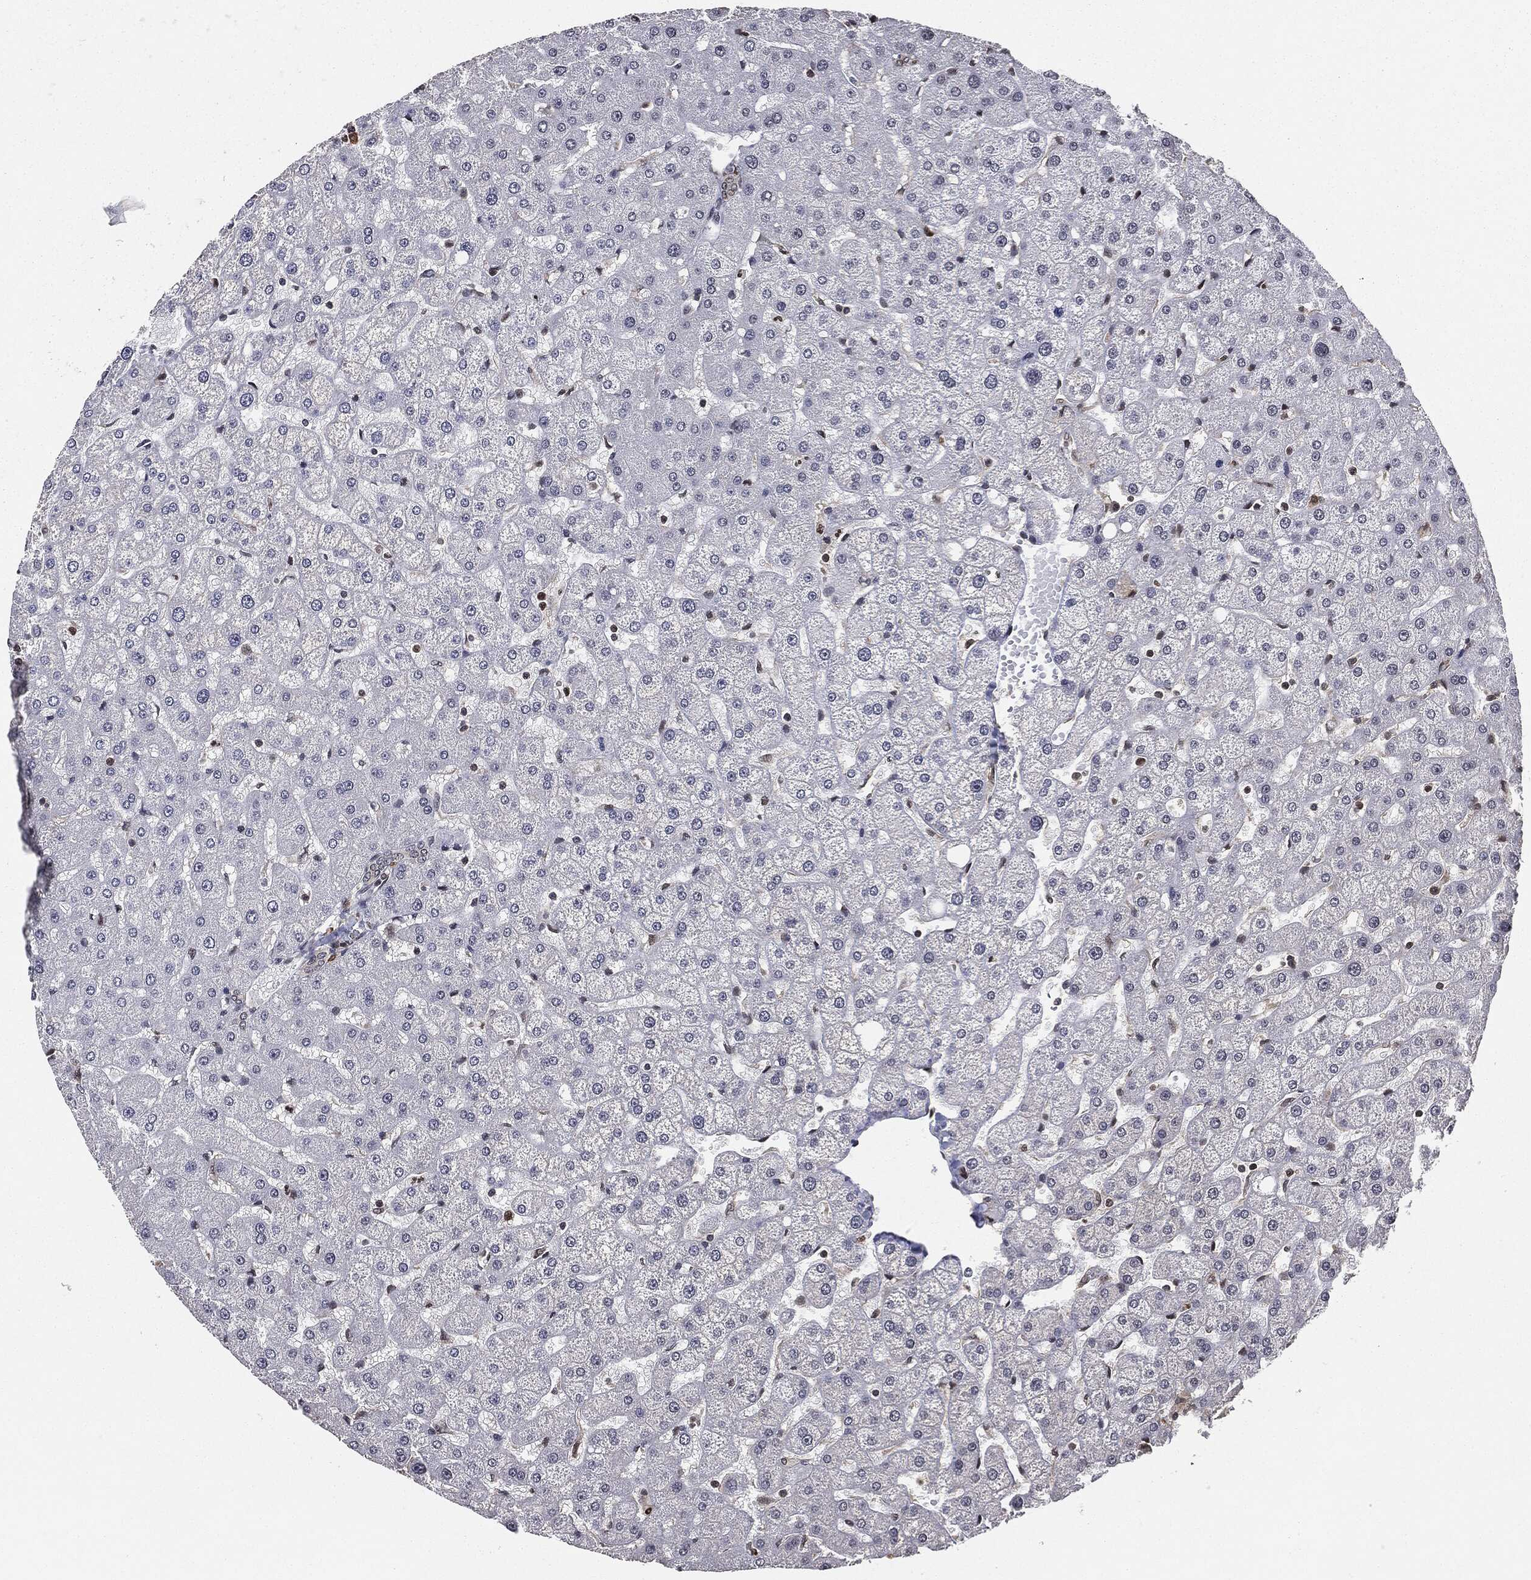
{"staining": {"intensity": "negative", "quantity": "none", "location": "none"}, "tissue": "liver", "cell_type": "Cholangiocytes", "image_type": "normal", "snomed": [{"axis": "morphology", "description": "Normal tissue, NOS"}, {"axis": "topography", "description": "Liver"}], "caption": "Immunohistochemistry of benign liver reveals no positivity in cholangiocytes. Brightfield microscopy of immunohistochemistry stained with DAB (3,3'-diaminobenzidine) (brown) and hematoxylin (blue), captured at high magnification.", "gene": "TBC1D22A", "patient": {"sex": "female", "age": 50}}